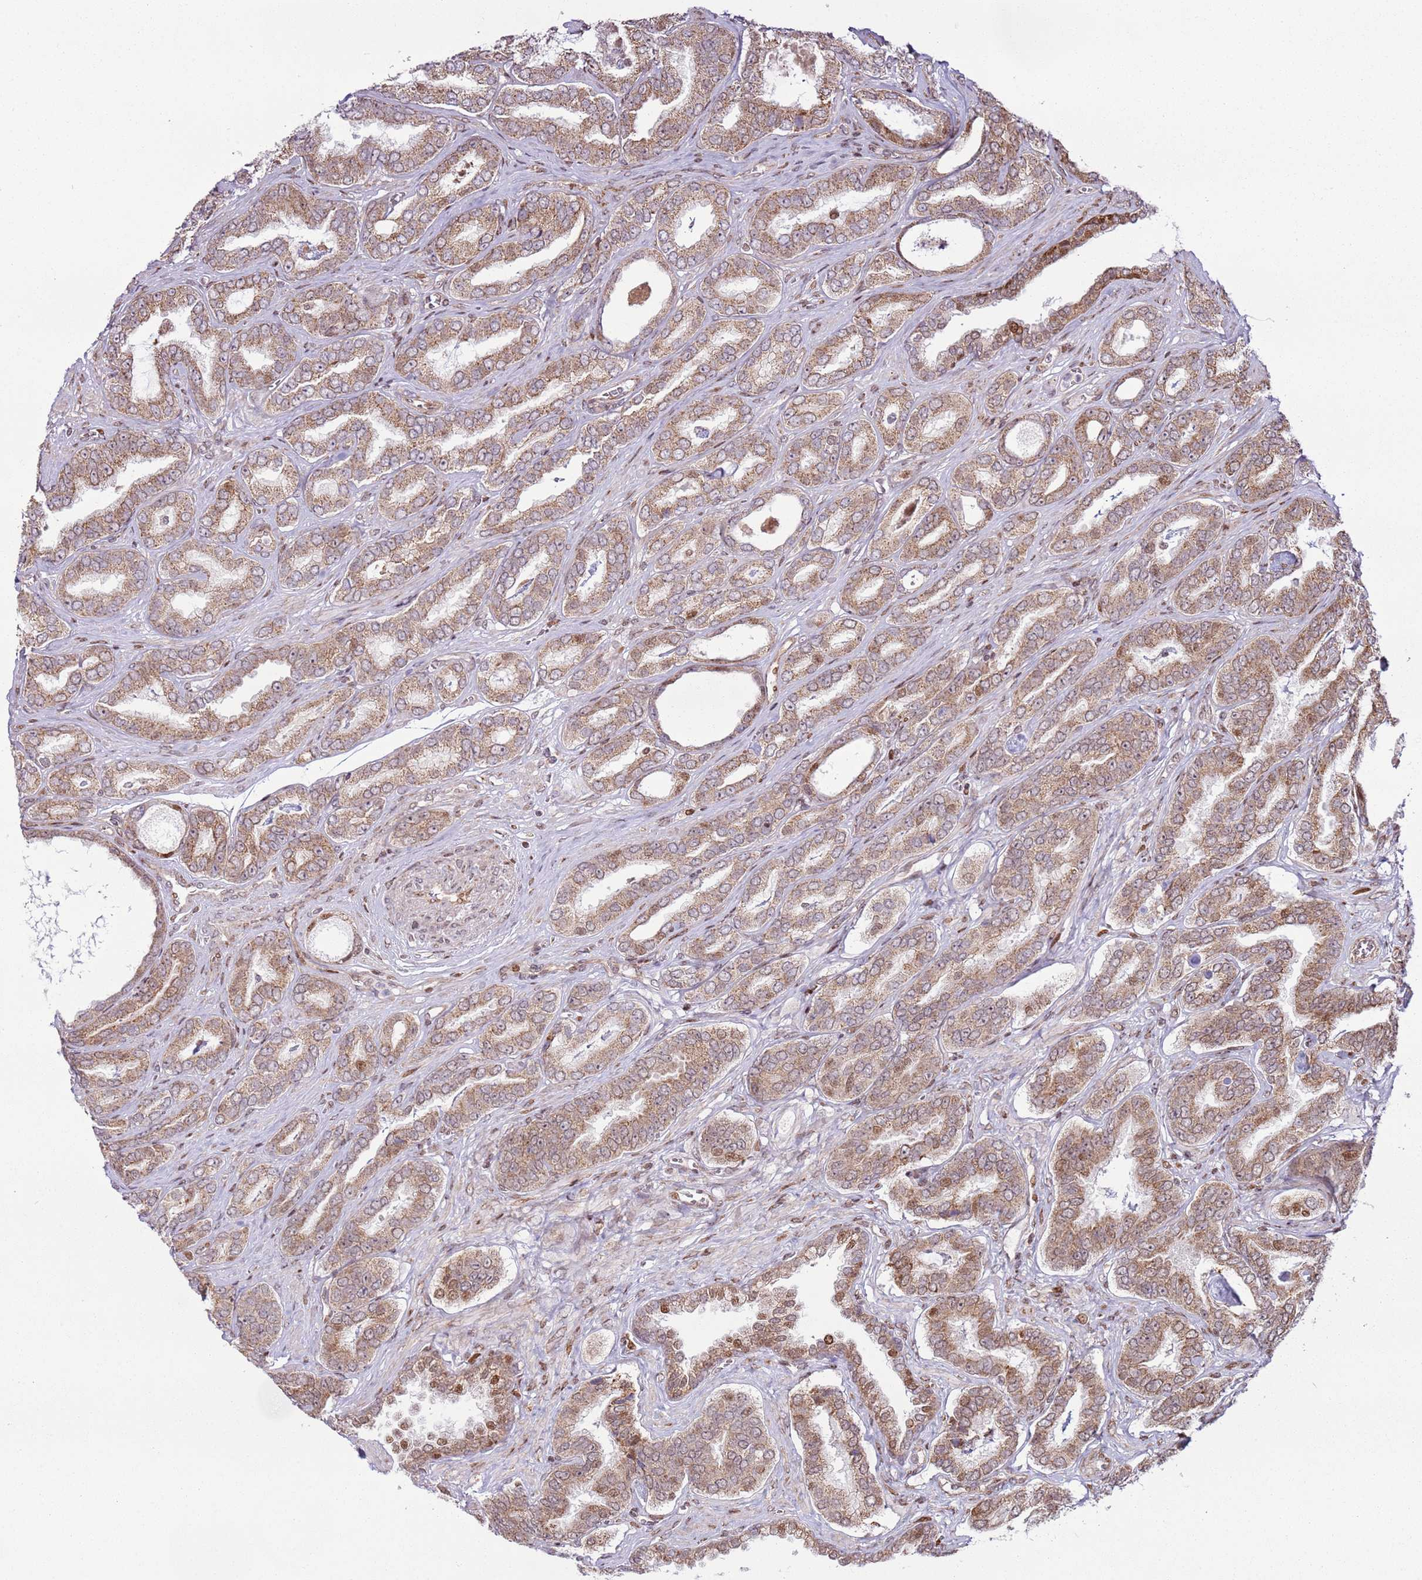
{"staining": {"intensity": "moderate", "quantity": ">75%", "location": "cytoplasmic/membranous,nuclear"}, "tissue": "prostate cancer", "cell_type": "Tumor cells", "image_type": "cancer", "snomed": [{"axis": "morphology", "description": "Adenocarcinoma, High grade"}, {"axis": "topography", "description": "Prostate"}], "caption": "This image demonstrates prostate high-grade adenocarcinoma stained with immunohistochemistry to label a protein in brown. The cytoplasmic/membranous and nuclear of tumor cells show moderate positivity for the protein. Nuclei are counter-stained blue.", "gene": "PCTP", "patient": {"sex": "male", "age": 72}}